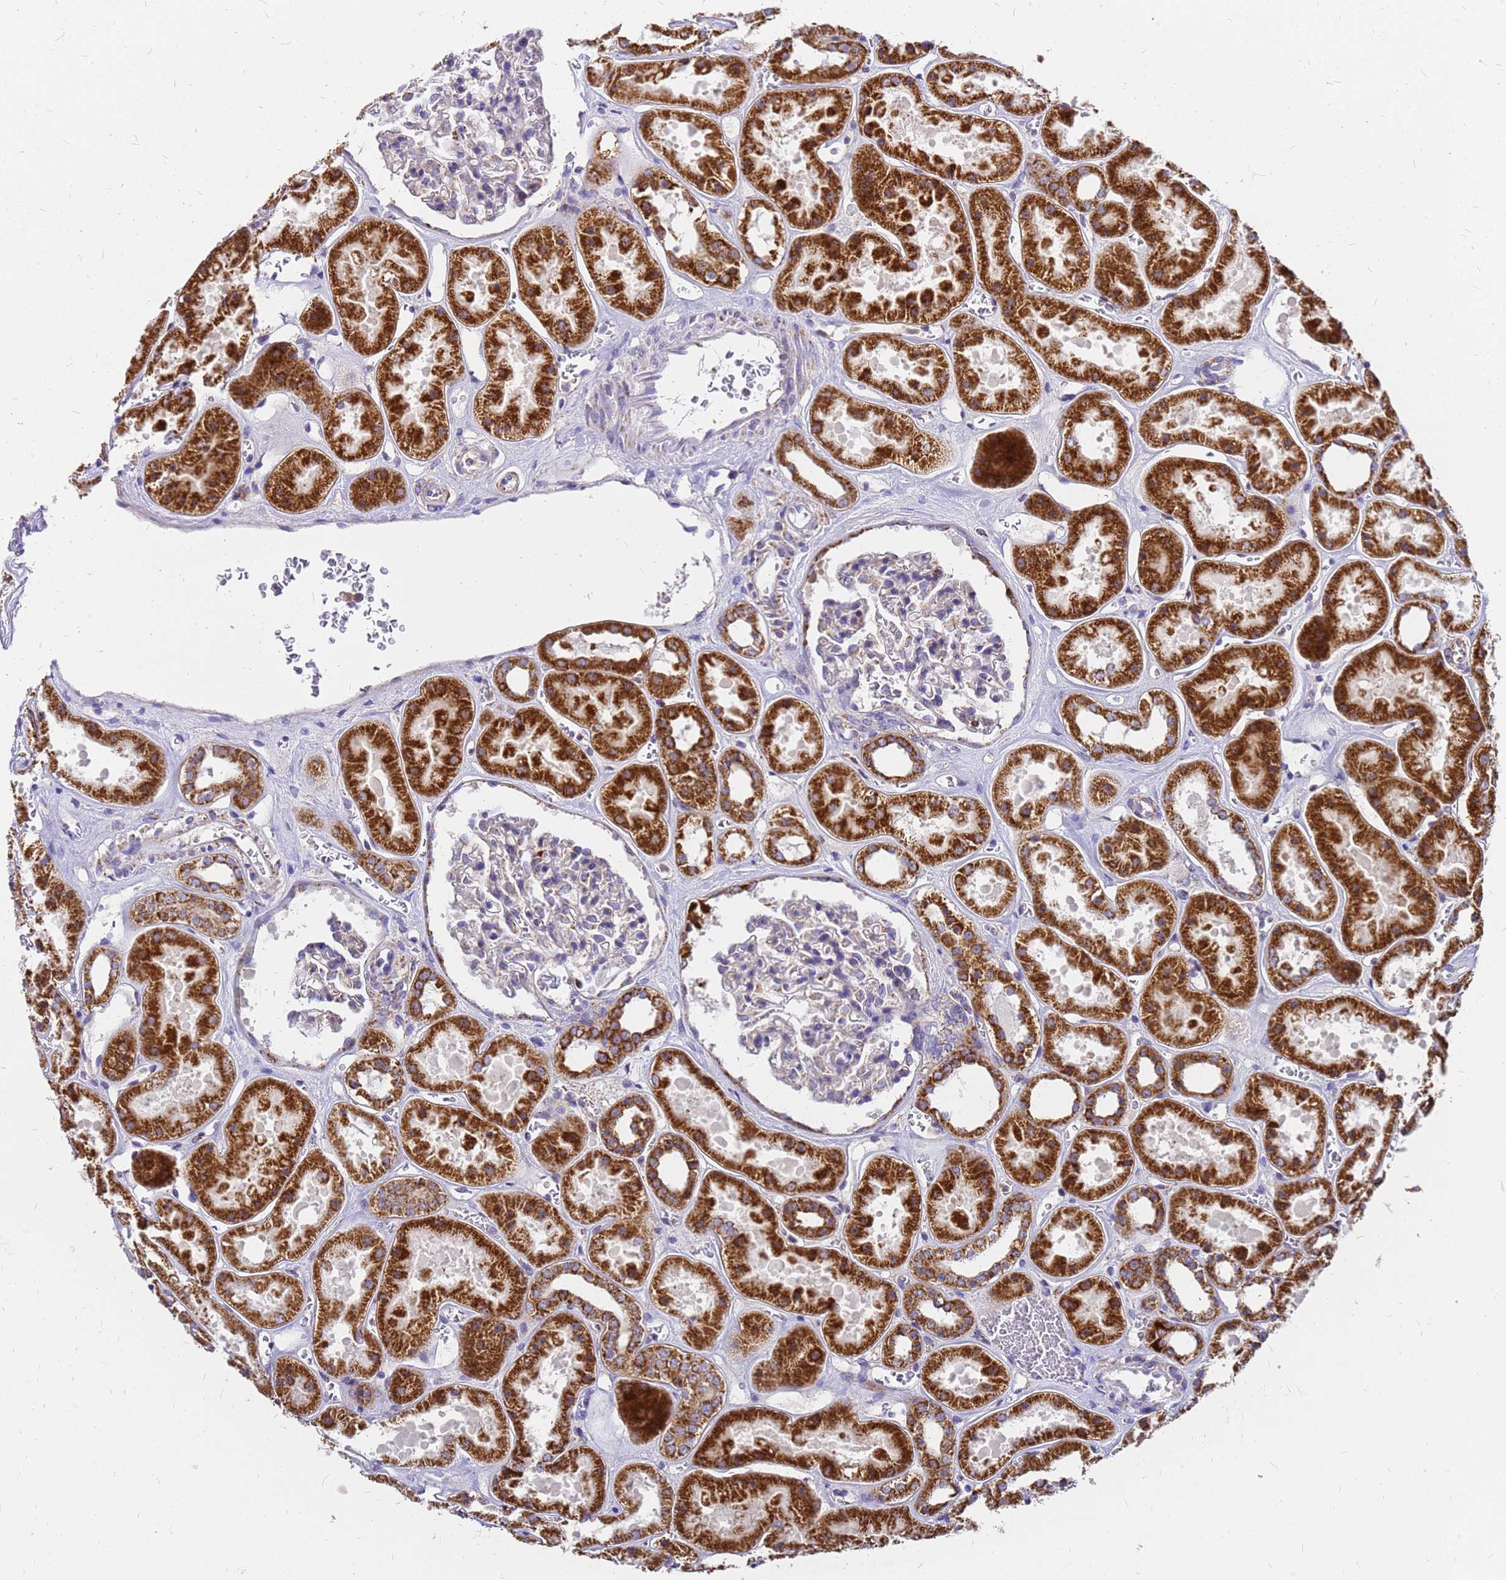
{"staining": {"intensity": "weak", "quantity": "25%-75%", "location": "cytoplasmic/membranous"}, "tissue": "kidney", "cell_type": "Cells in glomeruli", "image_type": "normal", "snomed": [{"axis": "morphology", "description": "Normal tissue, NOS"}, {"axis": "topography", "description": "Kidney"}], "caption": "Protein staining of benign kidney exhibits weak cytoplasmic/membranous positivity in about 25%-75% of cells in glomeruli. (DAB IHC, brown staining for protein, blue staining for nuclei).", "gene": "MRPS26", "patient": {"sex": "female", "age": 41}}